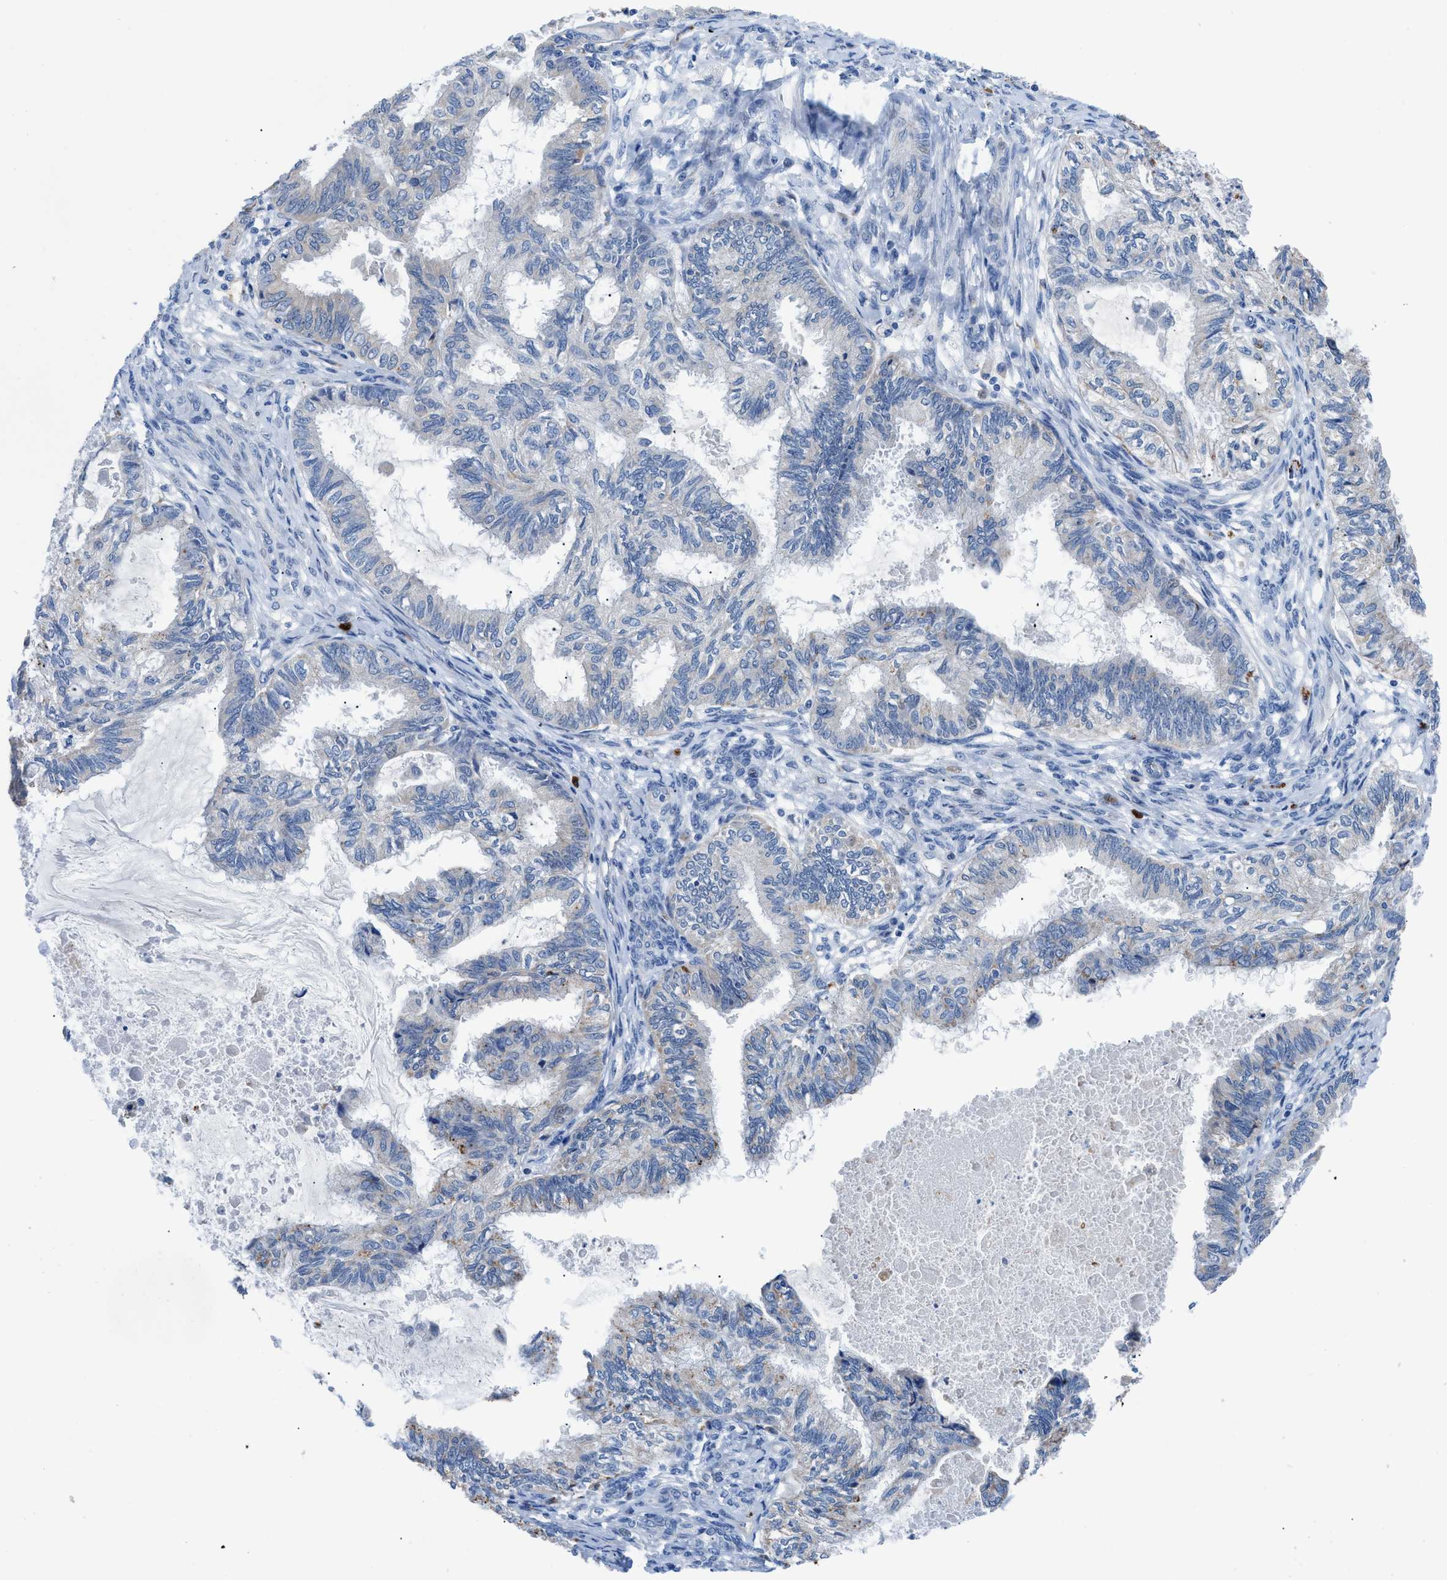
{"staining": {"intensity": "negative", "quantity": "none", "location": "none"}, "tissue": "cervical cancer", "cell_type": "Tumor cells", "image_type": "cancer", "snomed": [{"axis": "morphology", "description": "Normal tissue, NOS"}, {"axis": "morphology", "description": "Adenocarcinoma, NOS"}, {"axis": "topography", "description": "Cervix"}, {"axis": "topography", "description": "Endometrium"}], "caption": "This is an immunohistochemistry photomicrograph of human cervical cancer (adenocarcinoma). There is no staining in tumor cells.", "gene": "UAP1", "patient": {"sex": "female", "age": 86}}